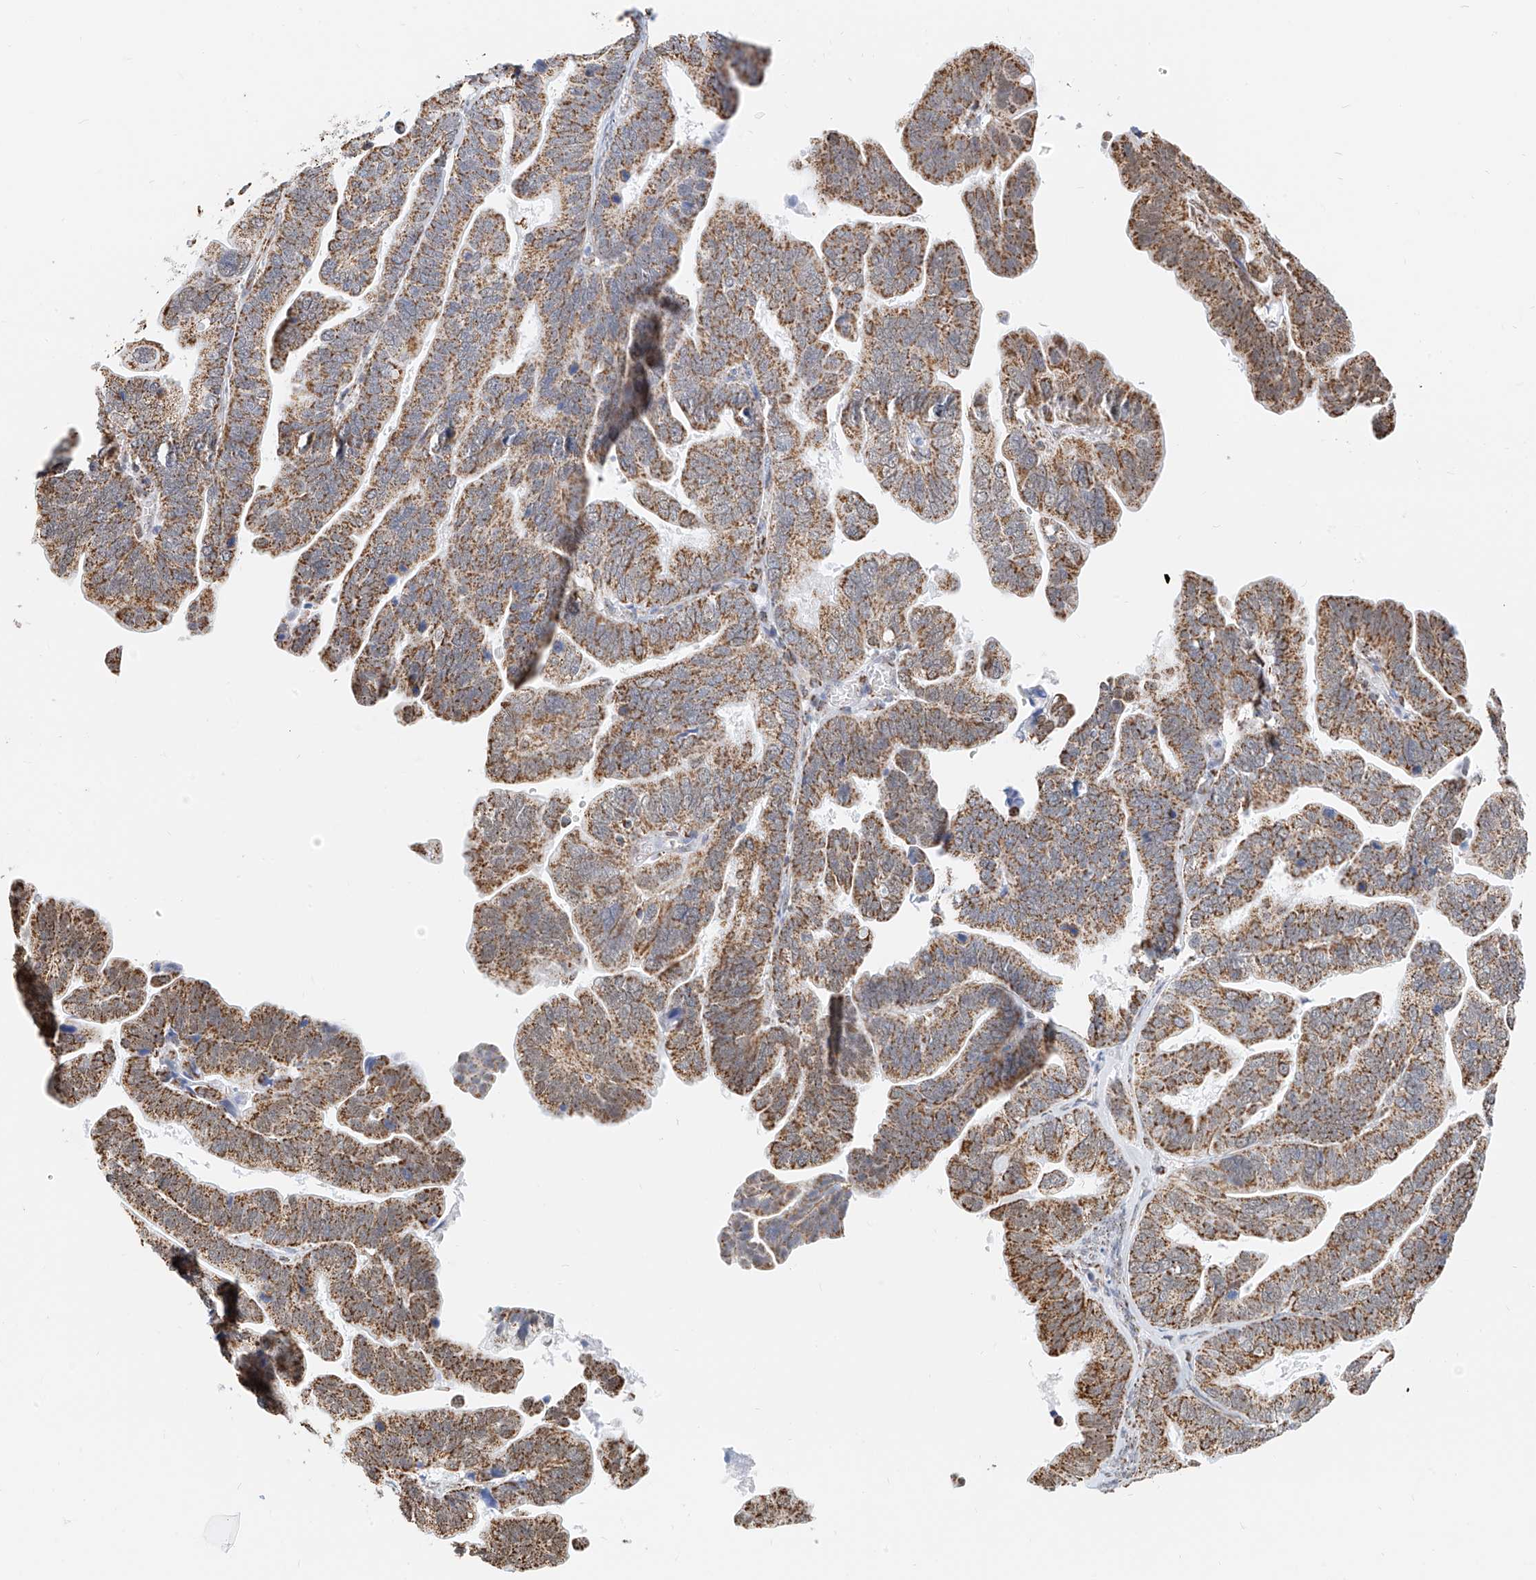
{"staining": {"intensity": "moderate", "quantity": ">75%", "location": "cytoplasmic/membranous"}, "tissue": "ovarian cancer", "cell_type": "Tumor cells", "image_type": "cancer", "snomed": [{"axis": "morphology", "description": "Cystadenocarcinoma, serous, NOS"}, {"axis": "topography", "description": "Ovary"}], "caption": "Serous cystadenocarcinoma (ovarian) stained with a protein marker displays moderate staining in tumor cells.", "gene": "NALCN", "patient": {"sex": "female", "age": 56}}